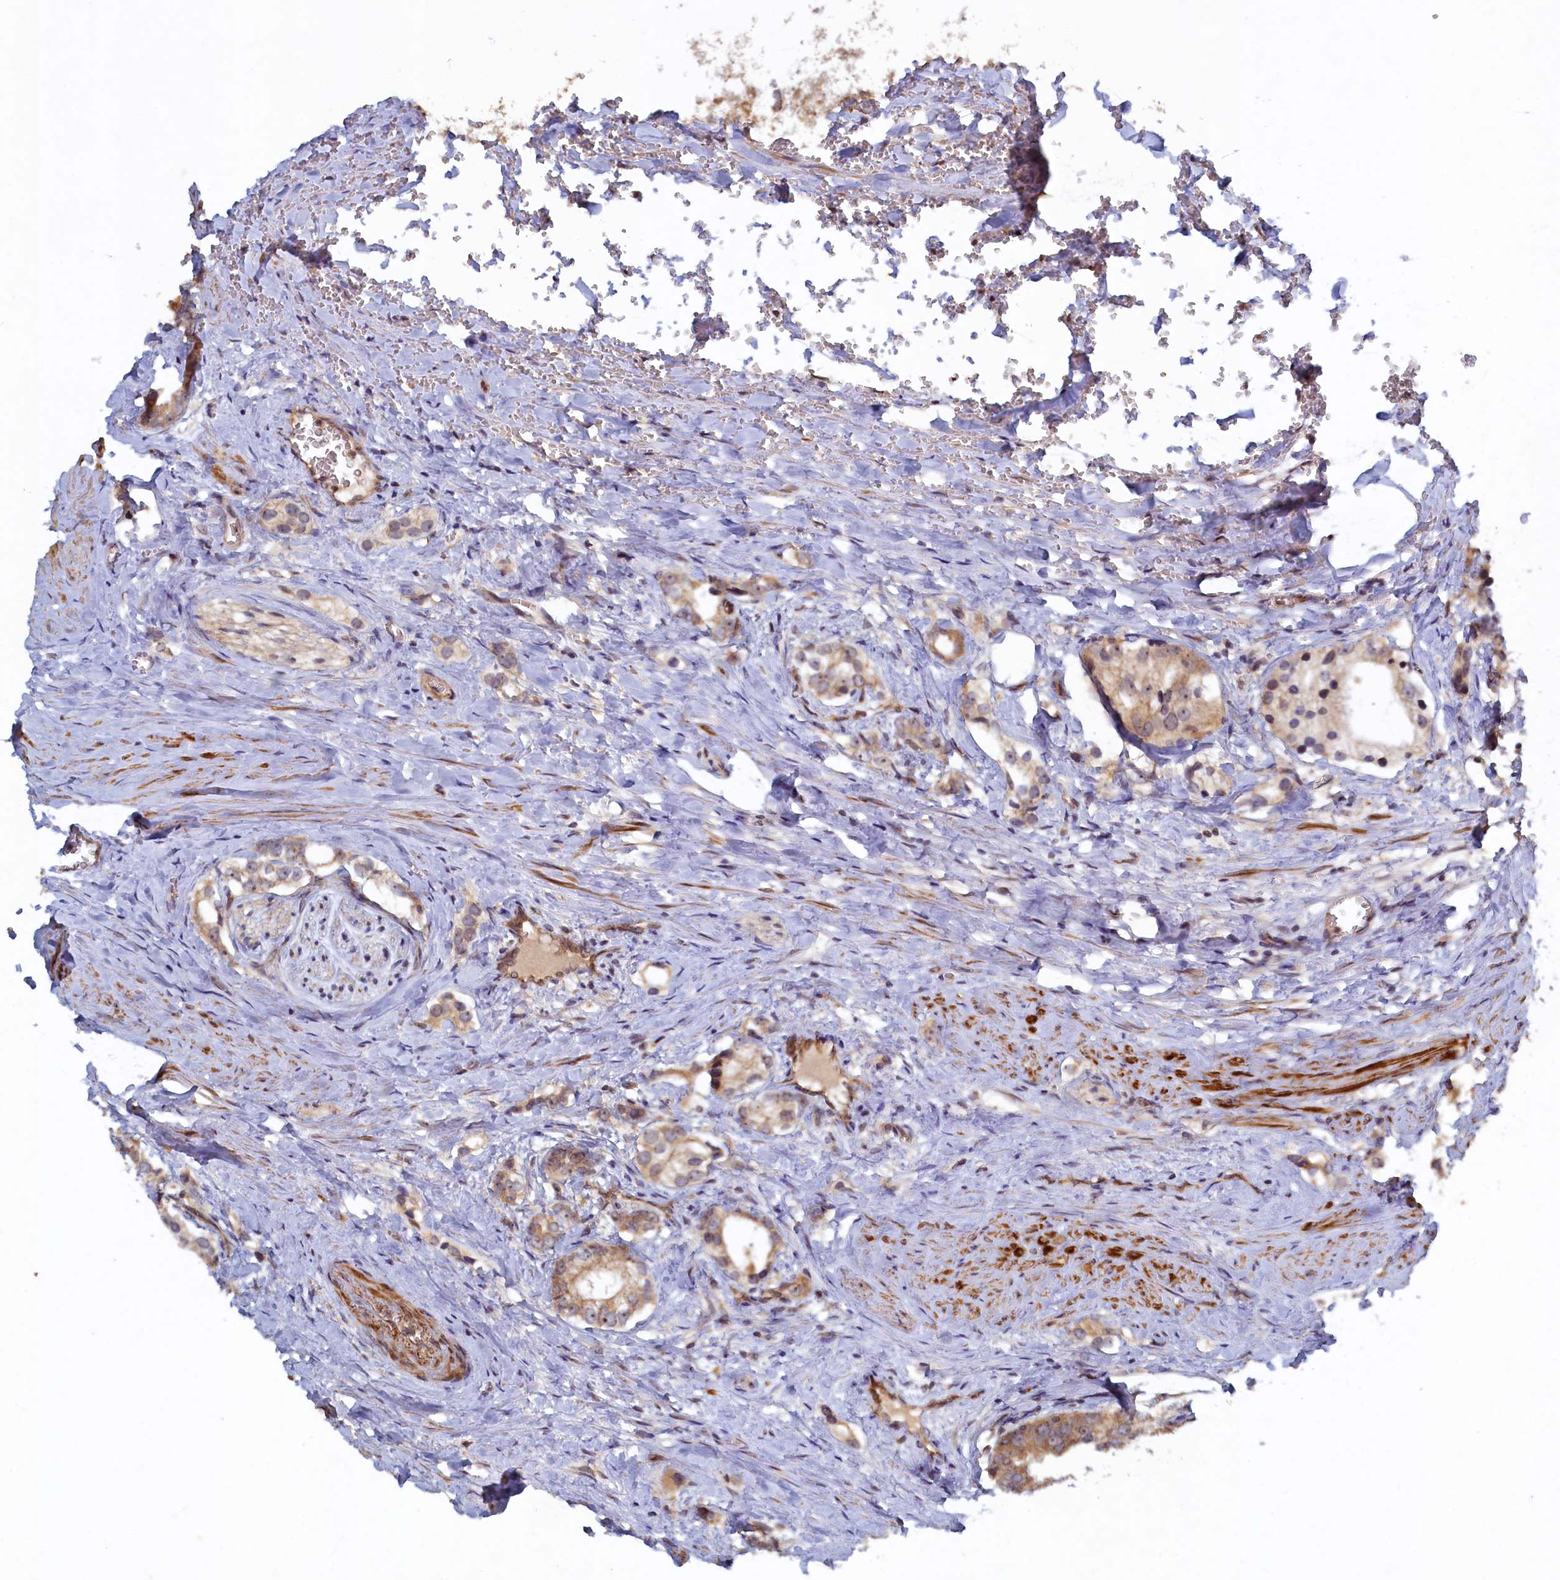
{"staining": {"intensity": "weak", "quantity": "25%-75%", "location": "cytoplasmic/membranous"}, "tissue": "prostate cancer", "cell_type": "Tumor cells", "image_type": "cancer", "snomed": [{"axis": "morphology", "description": "Adenocarcinoma, High grade"}, {"axis": "topography", "description": "Prostate"}], "caption": "This micrograph demonstrates immunohistochemistry staining of human prostate cancer, with low weak cytoplasmic/membranous expression in about 25%-75% of tumor cells.", "gene": "CEP20", "patient": {"sex": "male", "age": 66}}